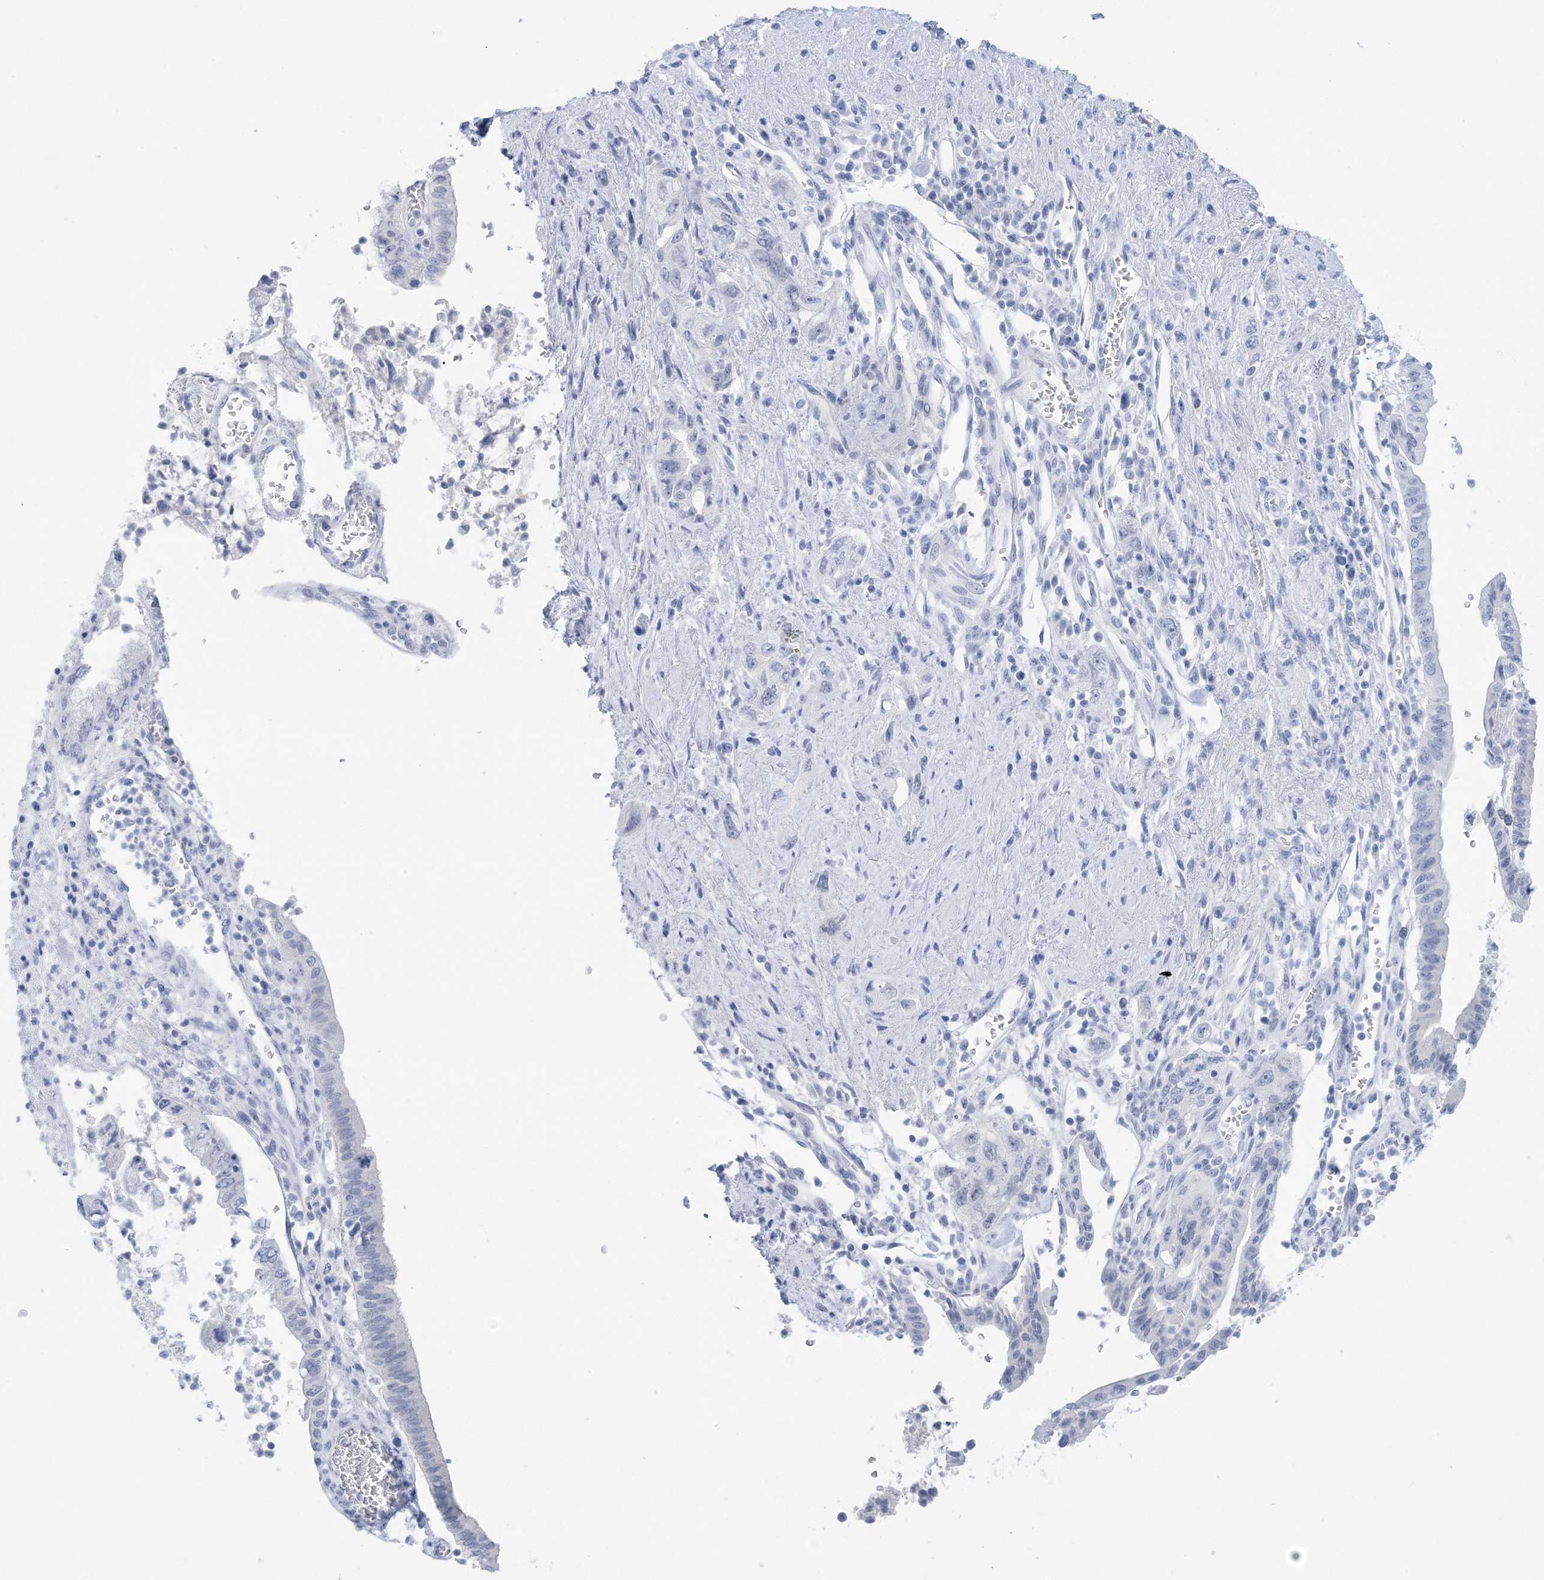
{"staining": {"intensity": "negative", "quantity": "none", "location": "none"}, "tissue": "pancreatic cancer", "cell_type": "Tumor cells", "image_type": "cancer", "snomed": [{"axis": "morphology", "description": "Adenocarcinoma, NOS"}, {"axis": "topography", "description": "Pancreas"}], "caption": "A high-resolution histopathology image shows IHC staining of pancreatic adenocarcinoma, which displays no significant expression in tumor cells.", "gene": "SH3YL1", "patient": {"sex": "female", "age": 73}}